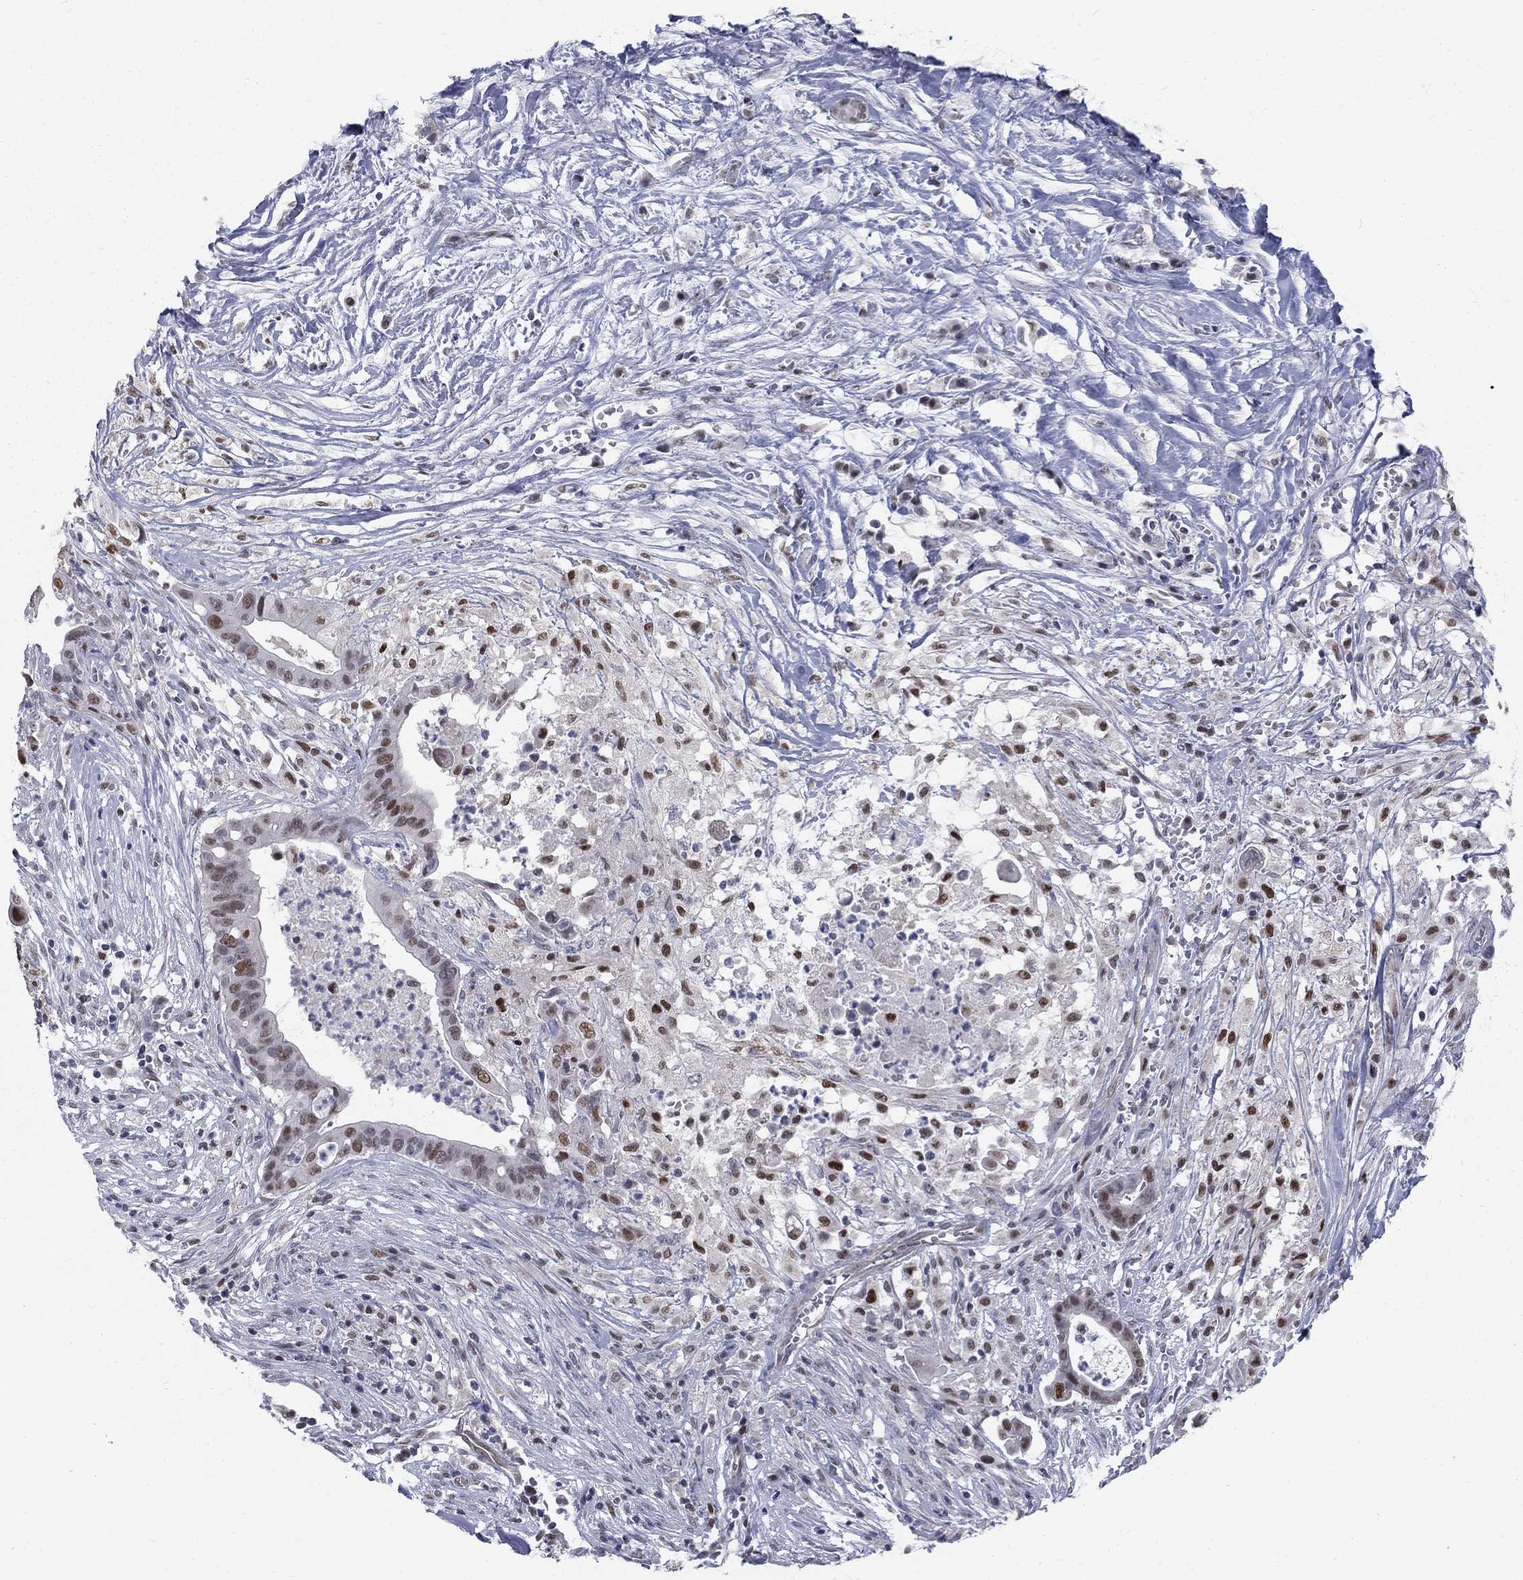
{"staining": {"intensity": "moderate", "quantity": "<25%", "location": "nuclear"}, "tissue": "pancreatic cancer", "cell_type": "Tumor cells", "image_type": "cancer", "snomed": [{"axis": "morphology", "description": "Adenocarcinoma, NOS"}, {"axis": "topography", "description": "Pancreas"}], "caption": "Tumor cells demonstrate moderate nuclear staining in approximately <25% of cells in pancreatic cancer (adenocarcinoma).", "gene": "GCFC2", "patient": {"sex": "male", "age": 61}}